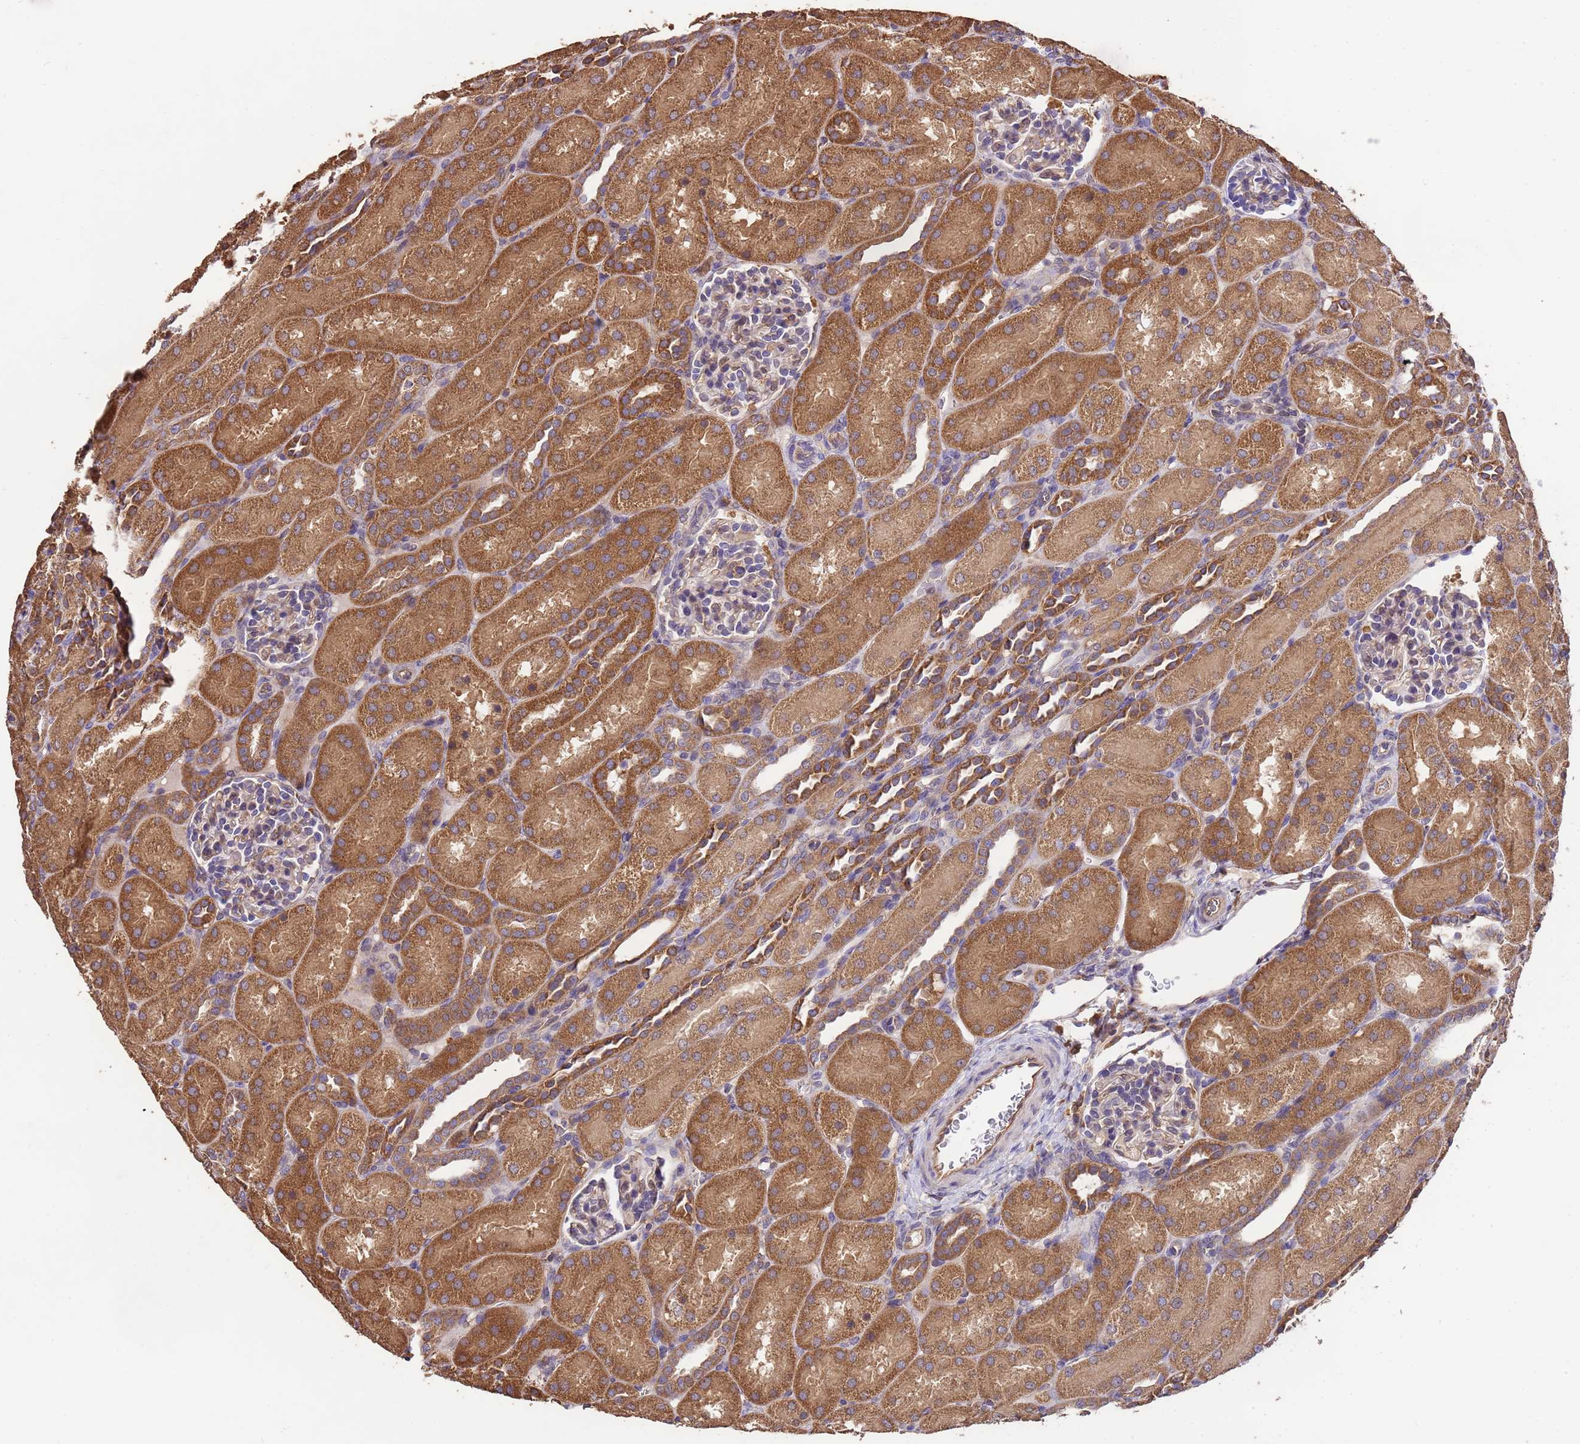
{"staining": {"intensity": "weak", "quantity": "25%-75%", "location": "cytoplasmic/membranous"}, "tissue": "kidney", "cell_type": "Cells in glomeruli", "image_type": "normal", "snomed": [{"axis": "morphology", "description": "Normal tissue, NOS"}, {"axis": "topography", "description": "Kidney"}], "caption": "A high-resolution image shows immunohistochemistry staining of unremarkable kidney, which exhibits weak cytoplasmic/membranous expression in approximately 25%-75% of cells in glomeruli. (DAB (3,3'-diaminobenzidine) IHC, brown staining for protein, blue staining for nuclei).", "gene": "NPHP1", "patient": {"sex": "male", "age": 1}}